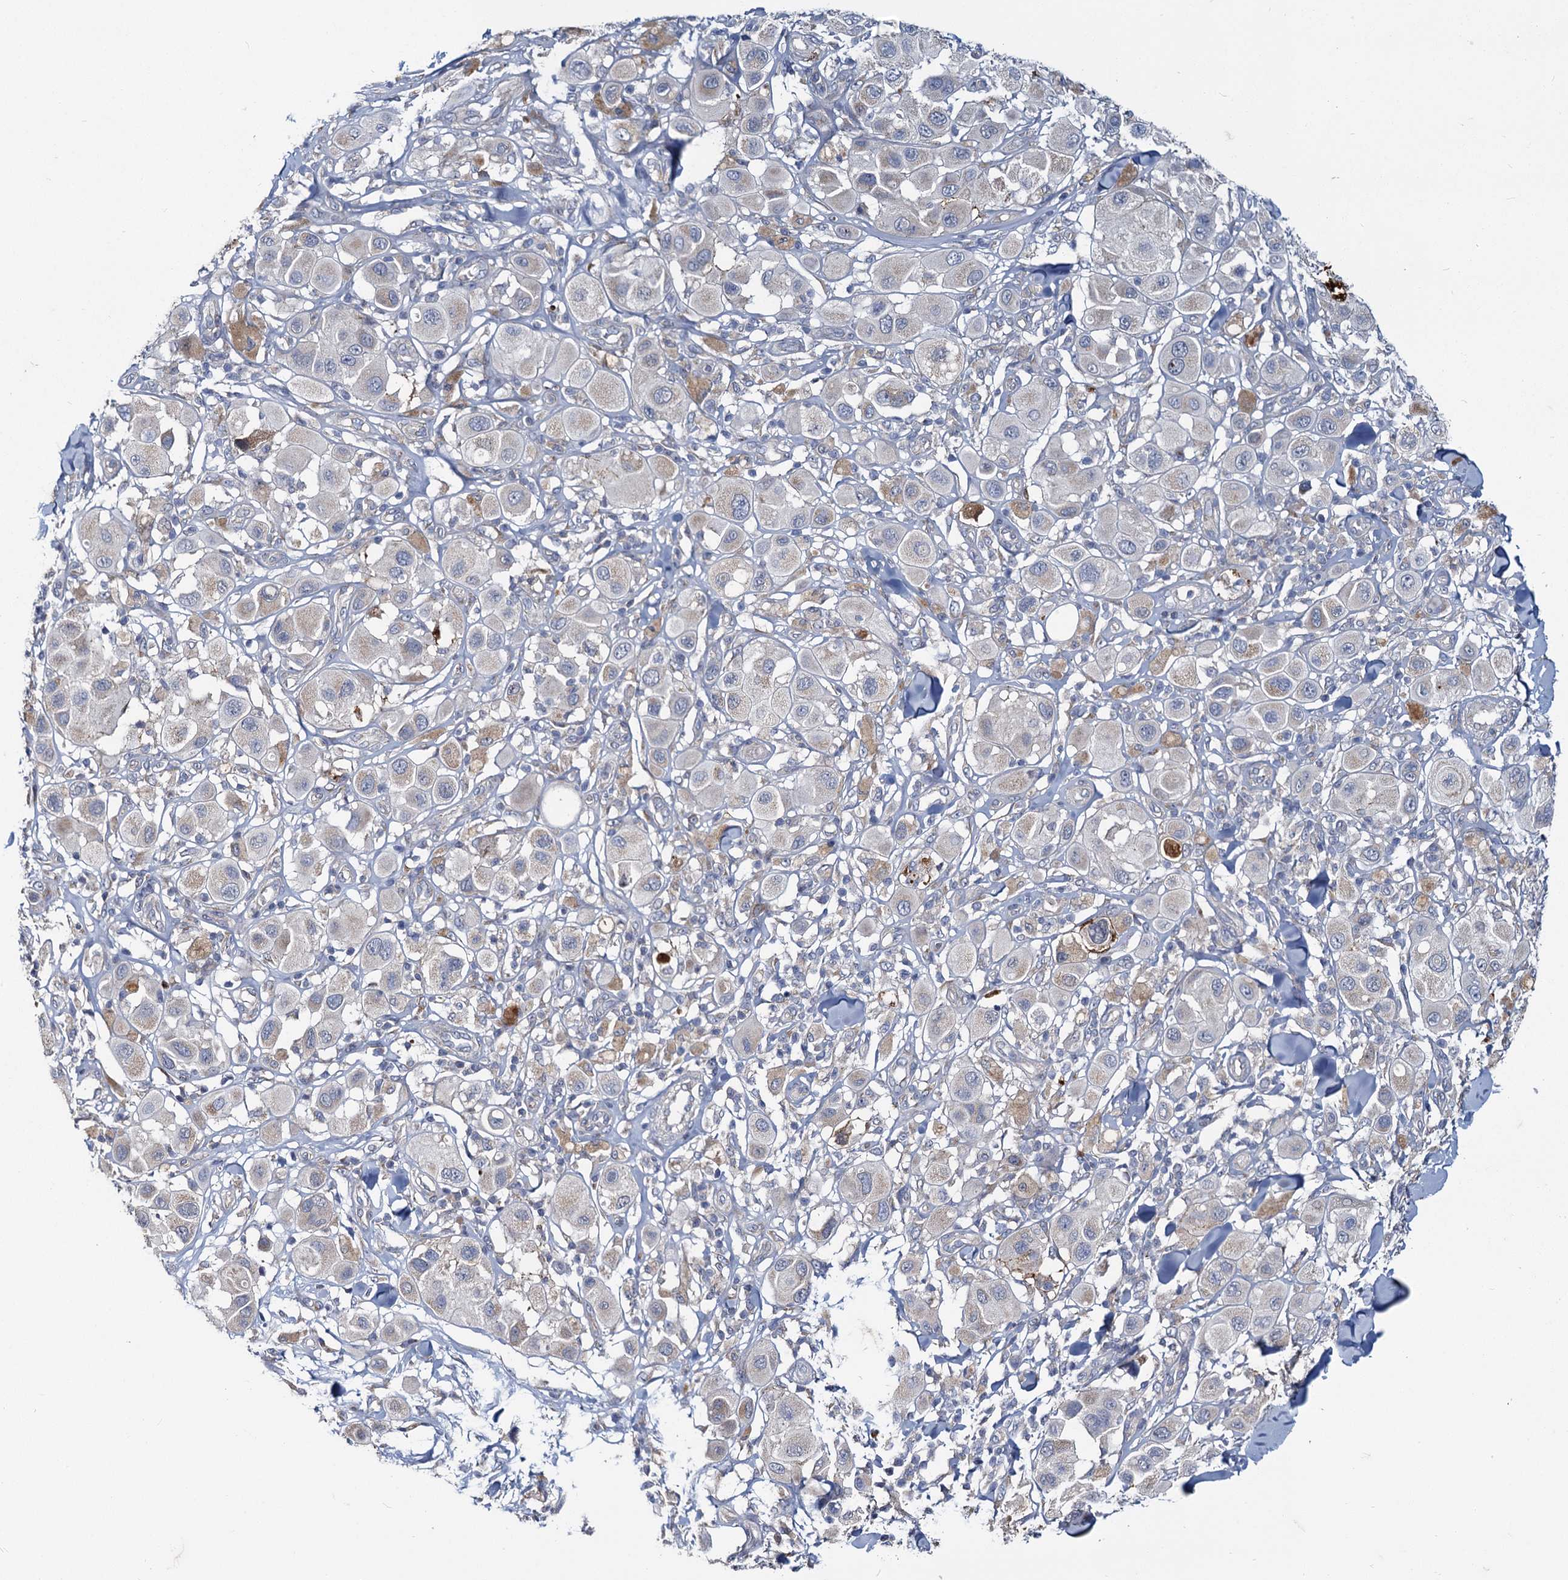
{"staining": {"intensity": "weak", "quantity": "<25%", "location": "cytoplasmic/membranous"}, "tissue": "melanoma", "cell_type": "Tumor cells", "image_type": "cancer", "snomed": [{"axis": "morphology", "description": "Malignant melanoma, Metastatic site"}, {"axis": "topography", "description": "Skin"}], "caption": "Melanoma stained for a protein using immunohistochemistry displays no positivity tumor cells.", "gene": "DCUN1D2", "patient": {"sex": "male", "age": 41}}